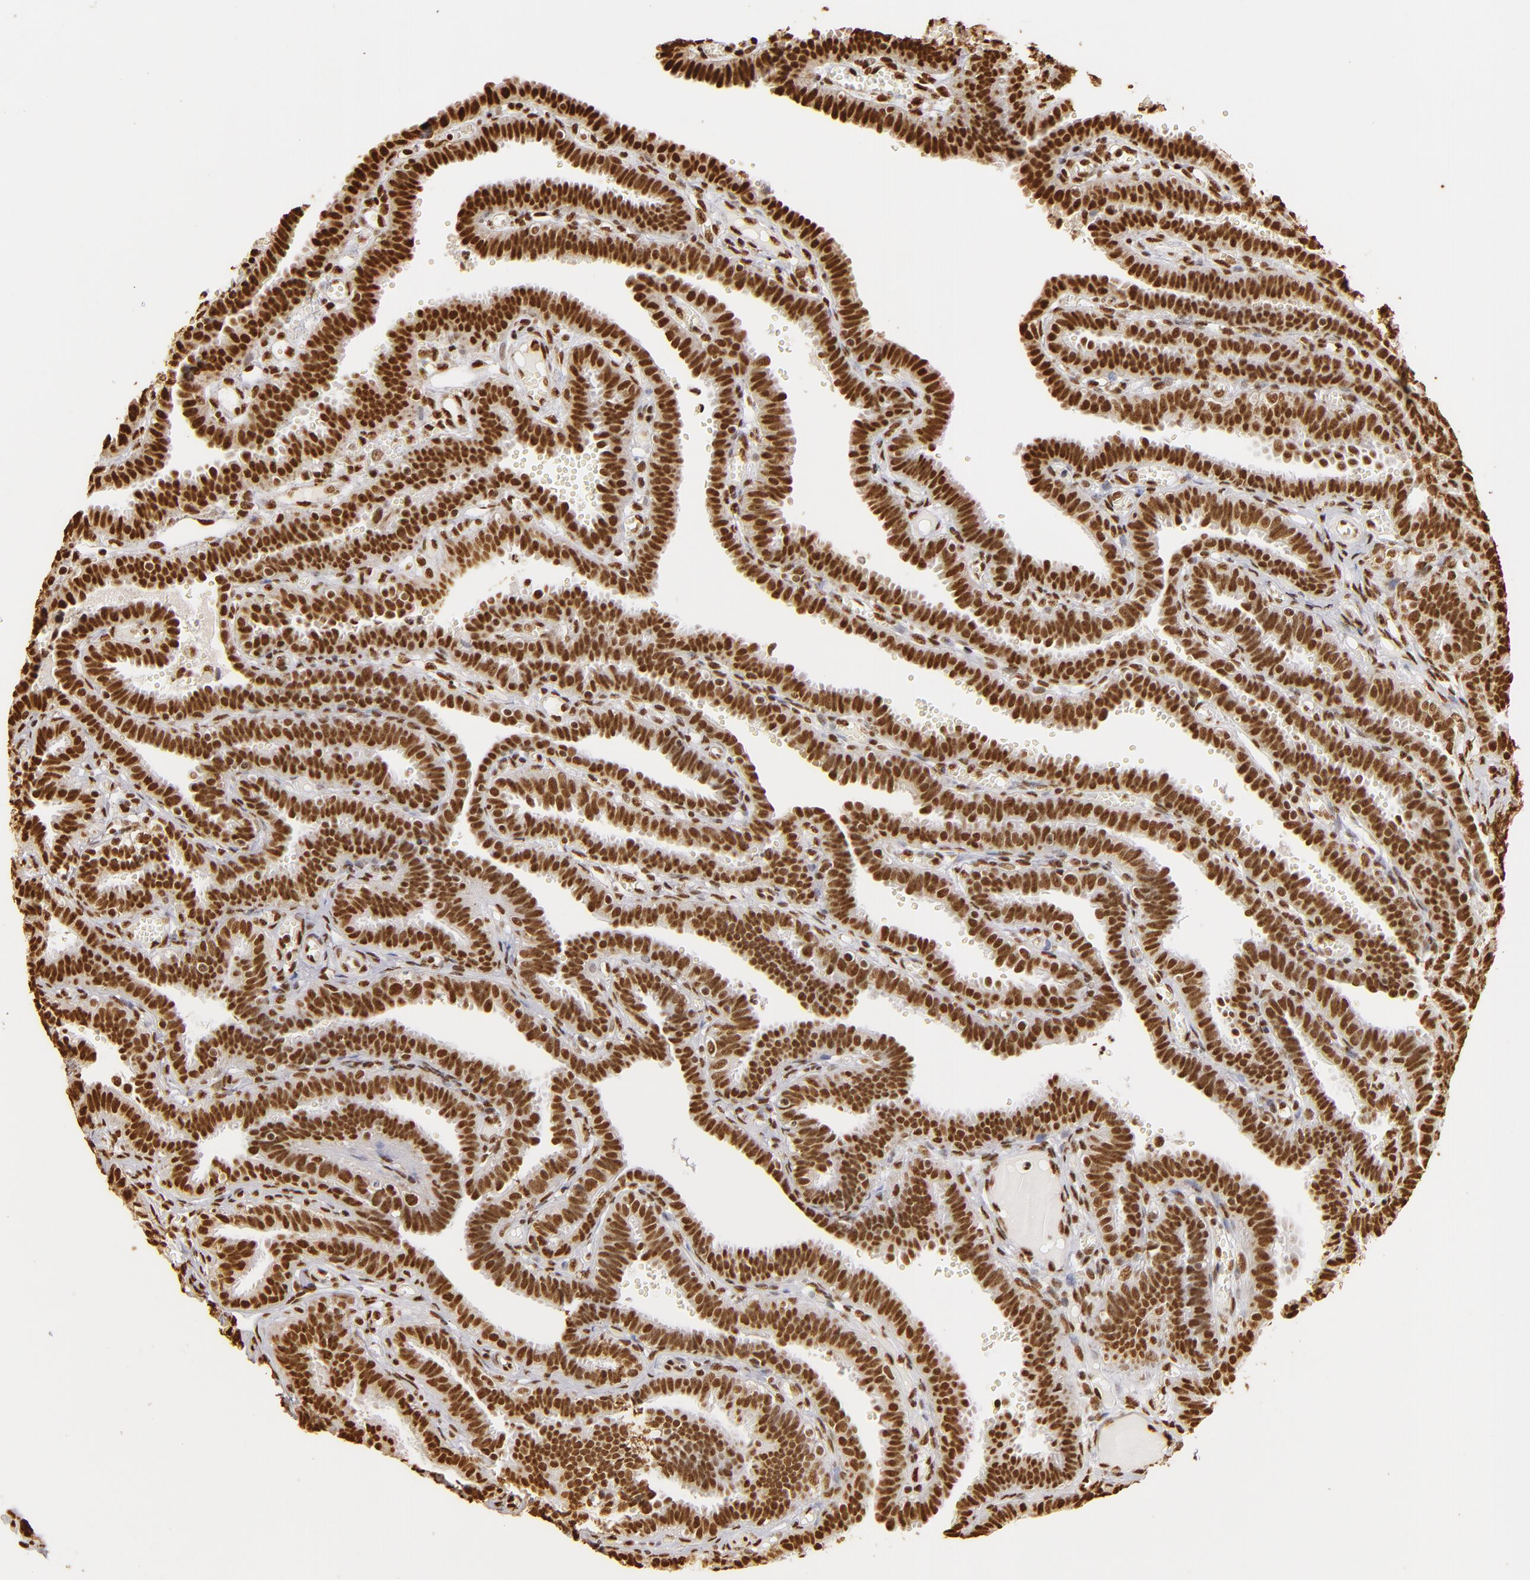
{"staining": {"intensity": "strong", "quantity": ">75%", "location": "nuclear"}, "tissue": "fallopian tube", "cell_type": "Glandular cells", "image_type": "normal", "snomed": [{"axis": "morphology", "description": "Normal tissue, NOS"}, {"axis": "topography", "description": "Fallopian tube"}], "caption": "Immunohistochemical staining of benign fallopian tube exhibits strong nuclear protein expression in approximately >75% of glandular cells.", "gene": "ILF3", "patient": {"sex": "female", "age": 29}}